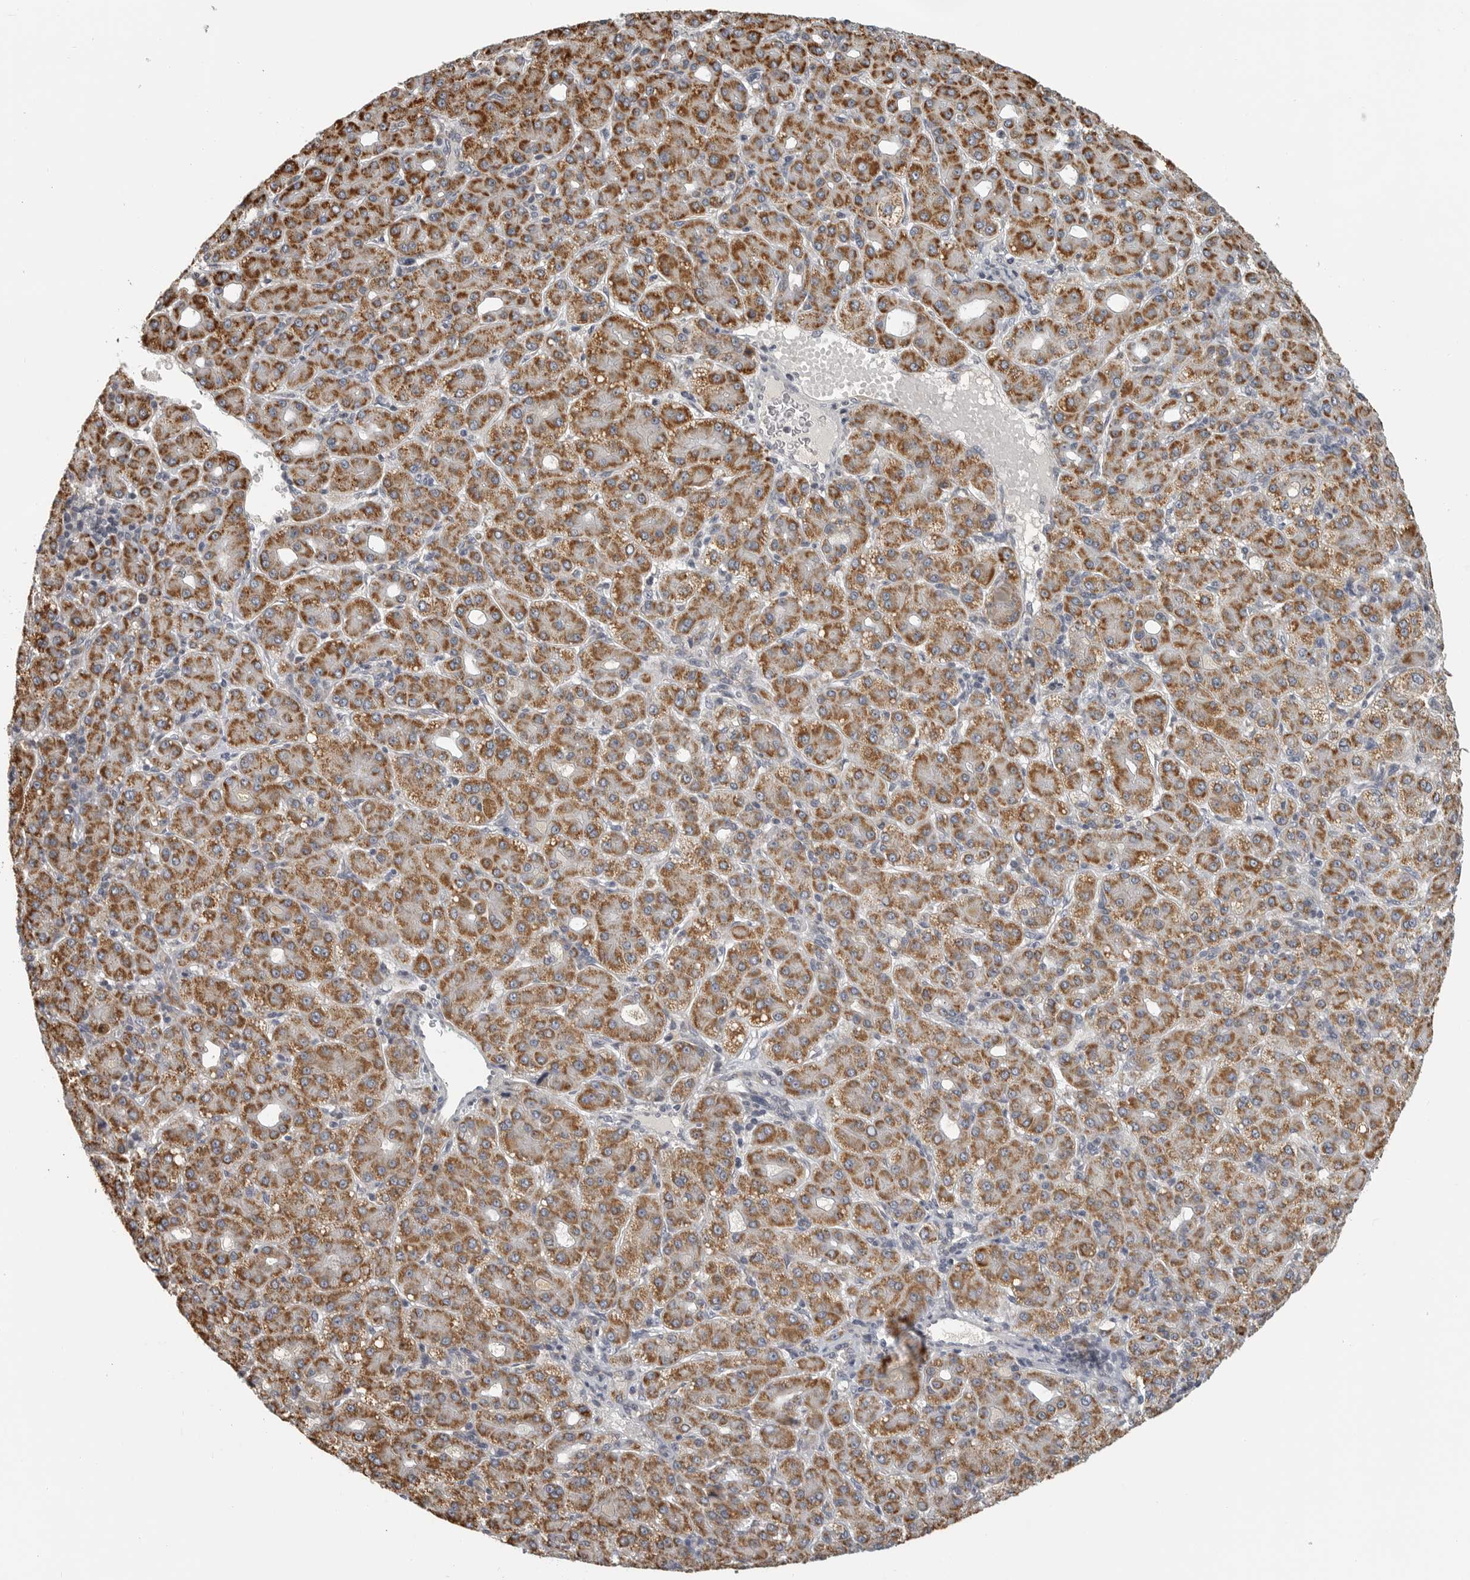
{"staining": {"intensity": "strong", "quantity": ">75%", "location": "cytoplasmic/membranous"}, "tissue": "liver cancer", "cell_type": "Tumor cells", "image_type": "cancer", "snomed": [{"axis": "morphology", "description": "Carcinoma, Hepatocellular, NOS"}, {"axis": "topography", "description": "Liver"}], "caption": "IHC histopathology image of neoplastic tissue: liver hepatocellular carcinoma stained using IHC shows high levels of strong protein expression localized specifically in the cytoplasmic/membranous of tumor cells, appearing as a cytoplasmic/membranous brown color.", "gene": "RXFP3", "patient": {"sex": "male", "age": 65}}